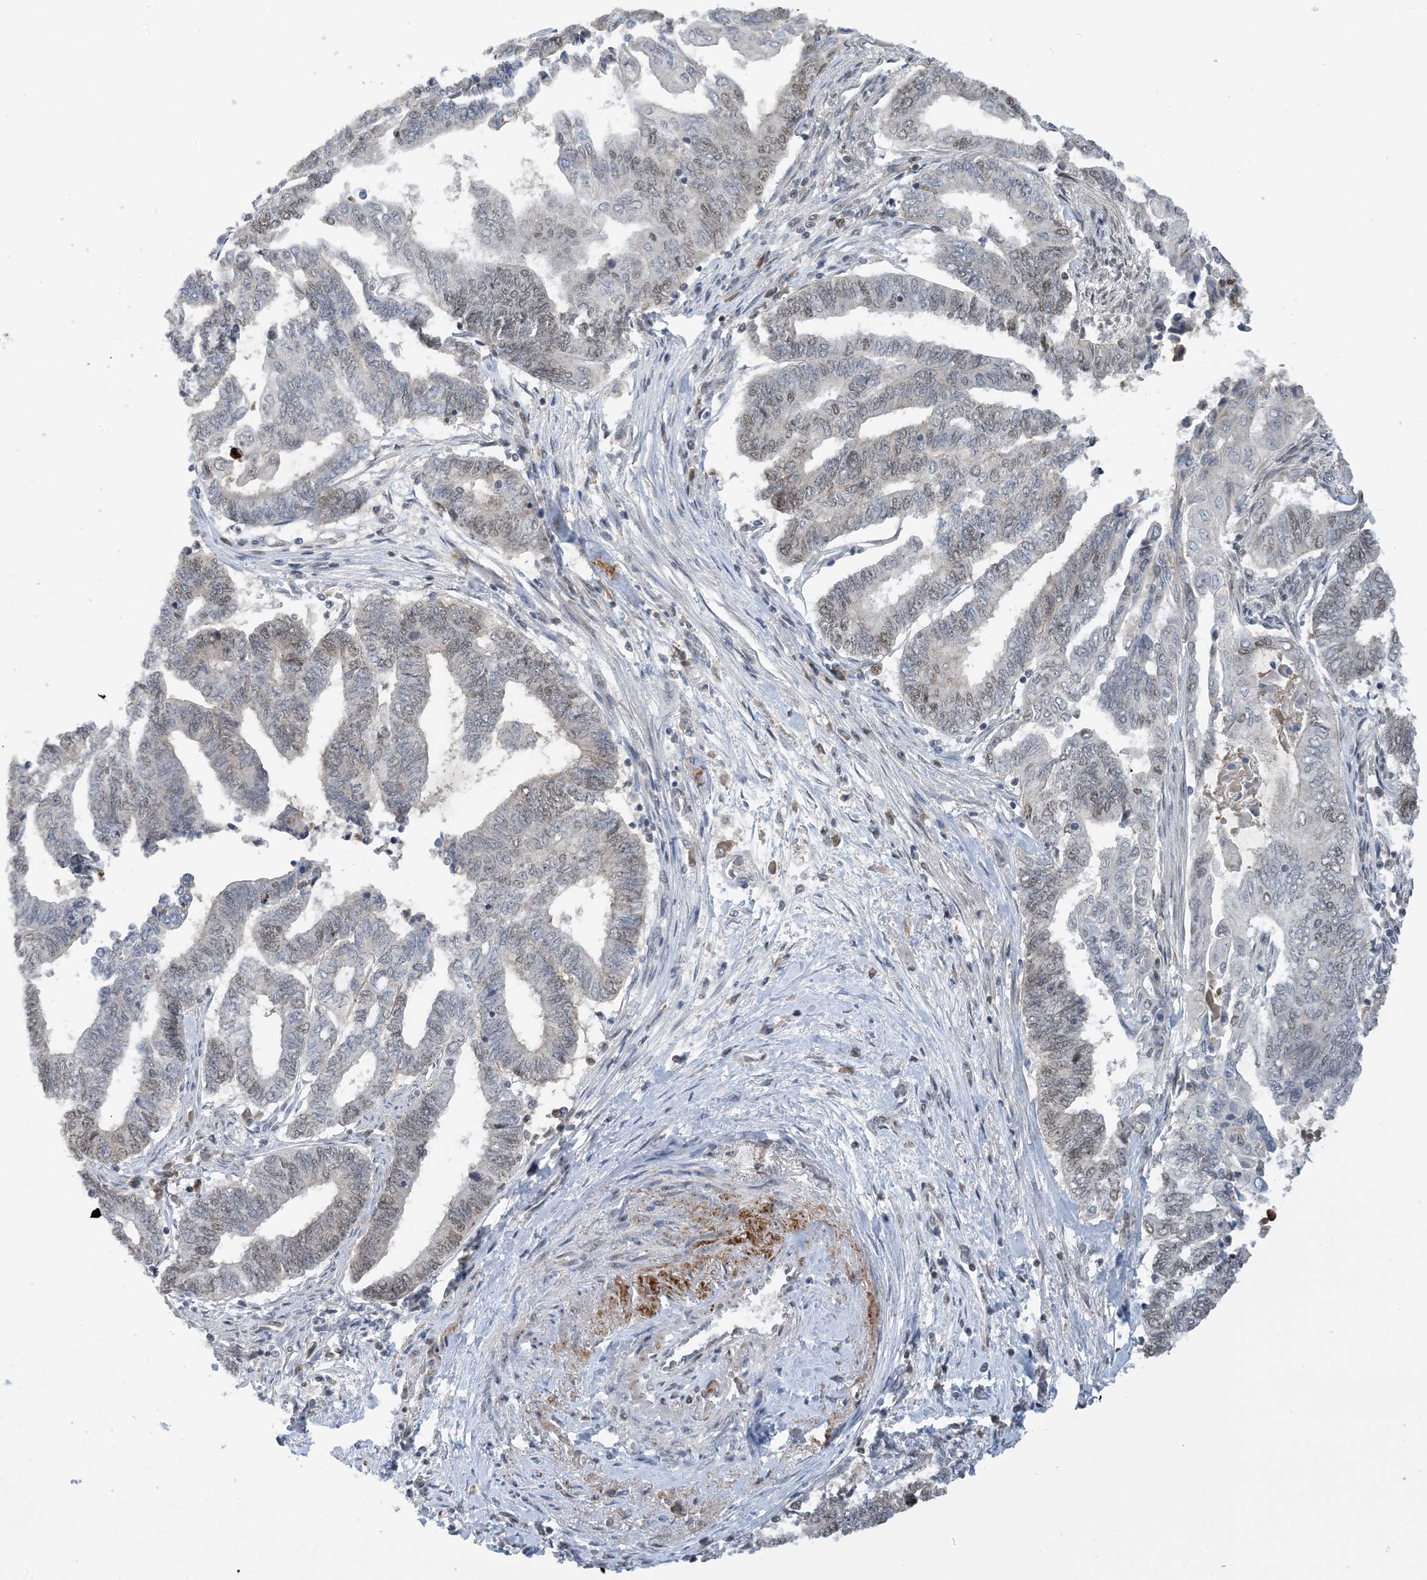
{"staining": {"intensity": "negative", "quantity": "none", "location": "none"}, "tissue": "endometrial cancer", "cell_type": "Tumor cells", "image_type": "cancer", "snomed": [{"axis": "morphology", "description": "Adenocarcinoma, NOS"}, {"axis": "topography", "description": "Uterus"}, {"axis": "topography", "description": "Endometrium"}], "caption": "Immunohistochemistry micrograph of endometrial cancer stained for a protein (brown), which reveals no positivity in tumor cells.", "gene": "ACYP2", "patient": {"sex": "female", "age": 70}}